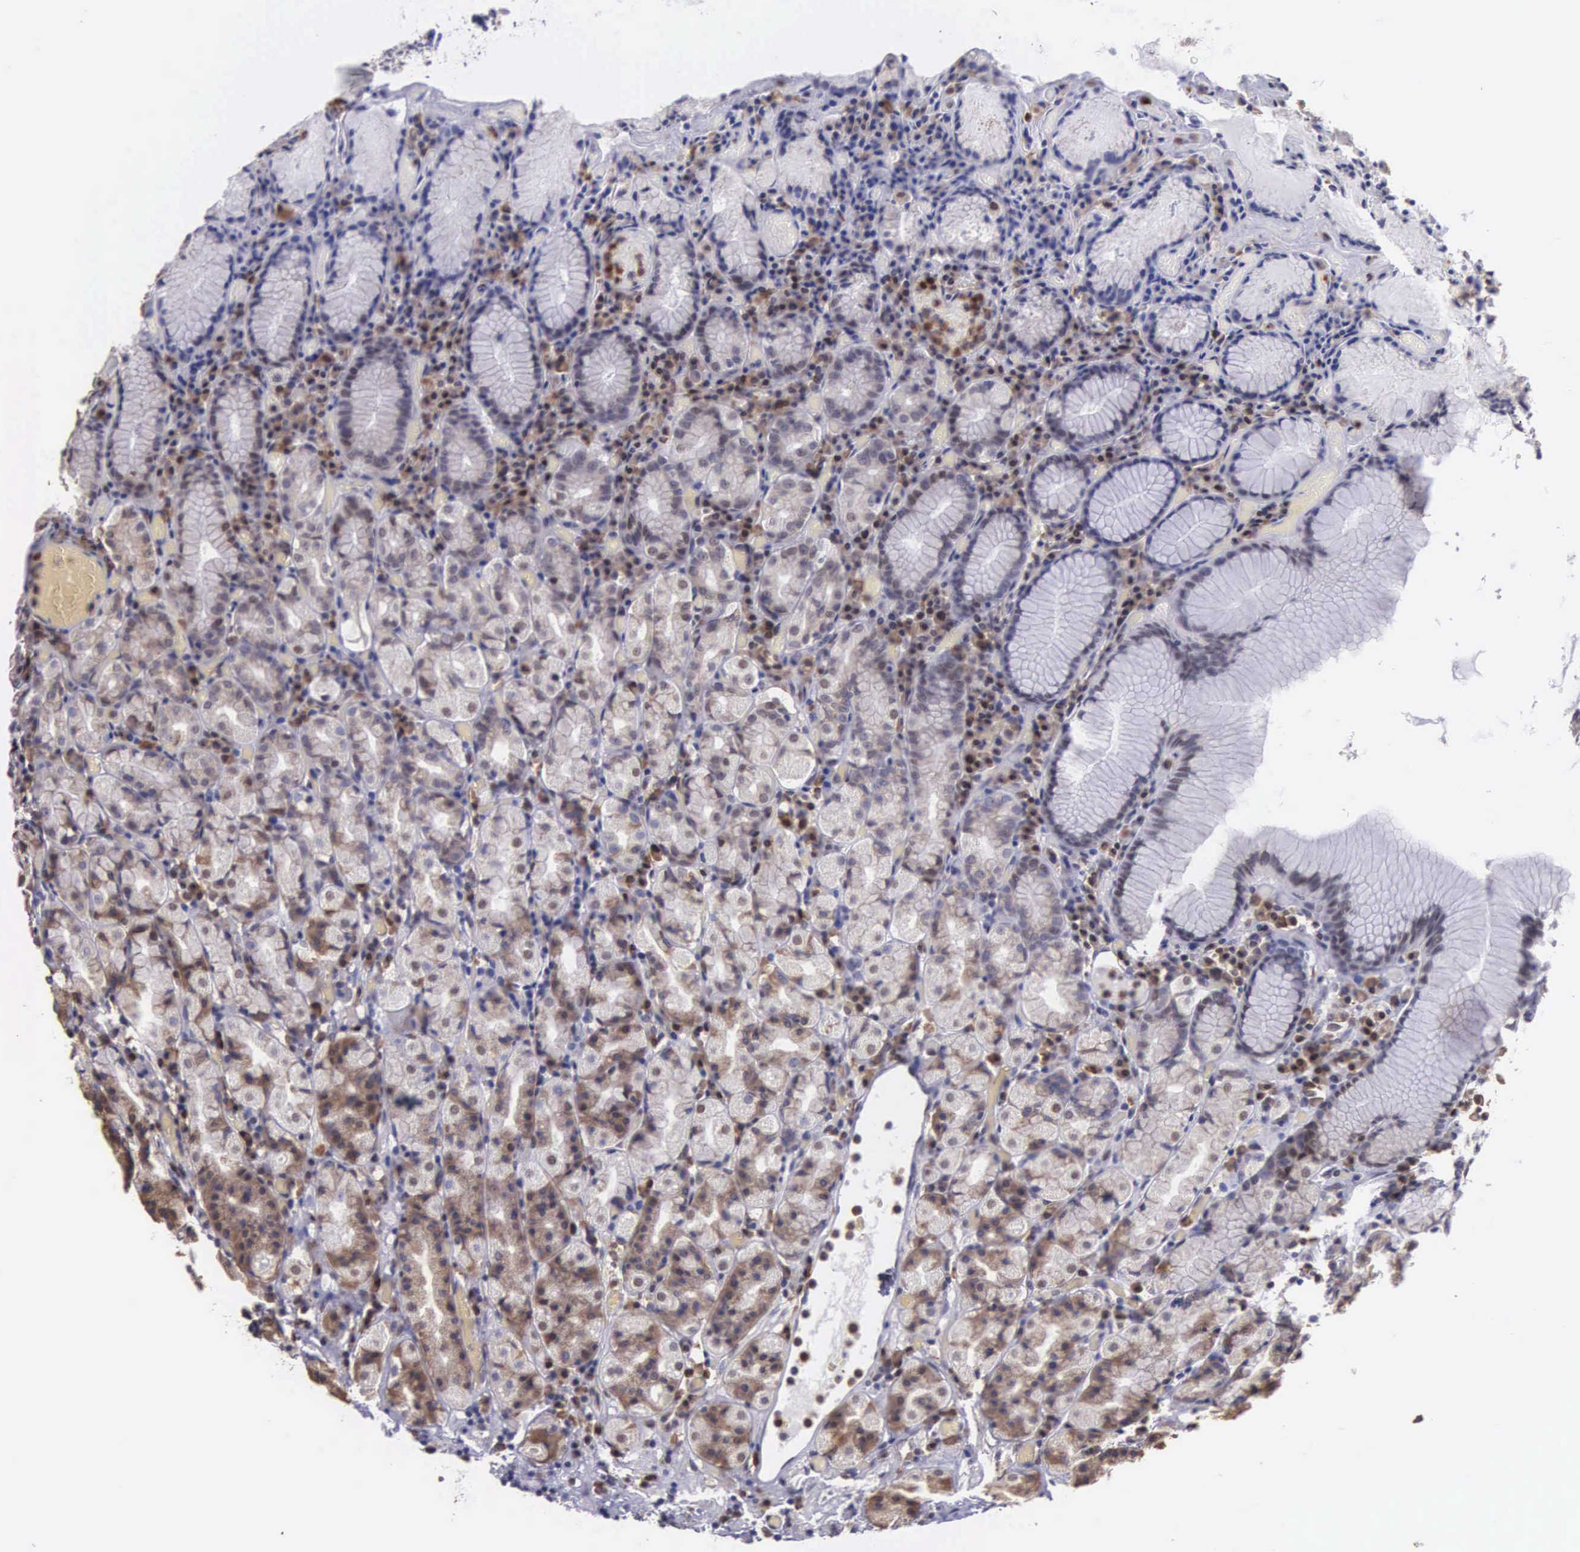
{"staining": {"intensity": "weak", "quantity": "25%-75%", "location": "cytoplasmic/membranous"}, "tissue": "stomach", "cell_type": "Glandular cells", "image_type": "normal", "snomed": [{"axis": "morphology", "description": "Normal tissue, NOS"}, {"axis": "topography", "description": "Stomach, lower"}], "caption": "Approximately 25%-75% of glandular cells in benign stomach exhibit weak cytoplasmic/membranous protein positivity as visualized by brown immunohistochemical staining.", "gene": "SLC25A21", "patient": {"sex": "male", "age": 58}}